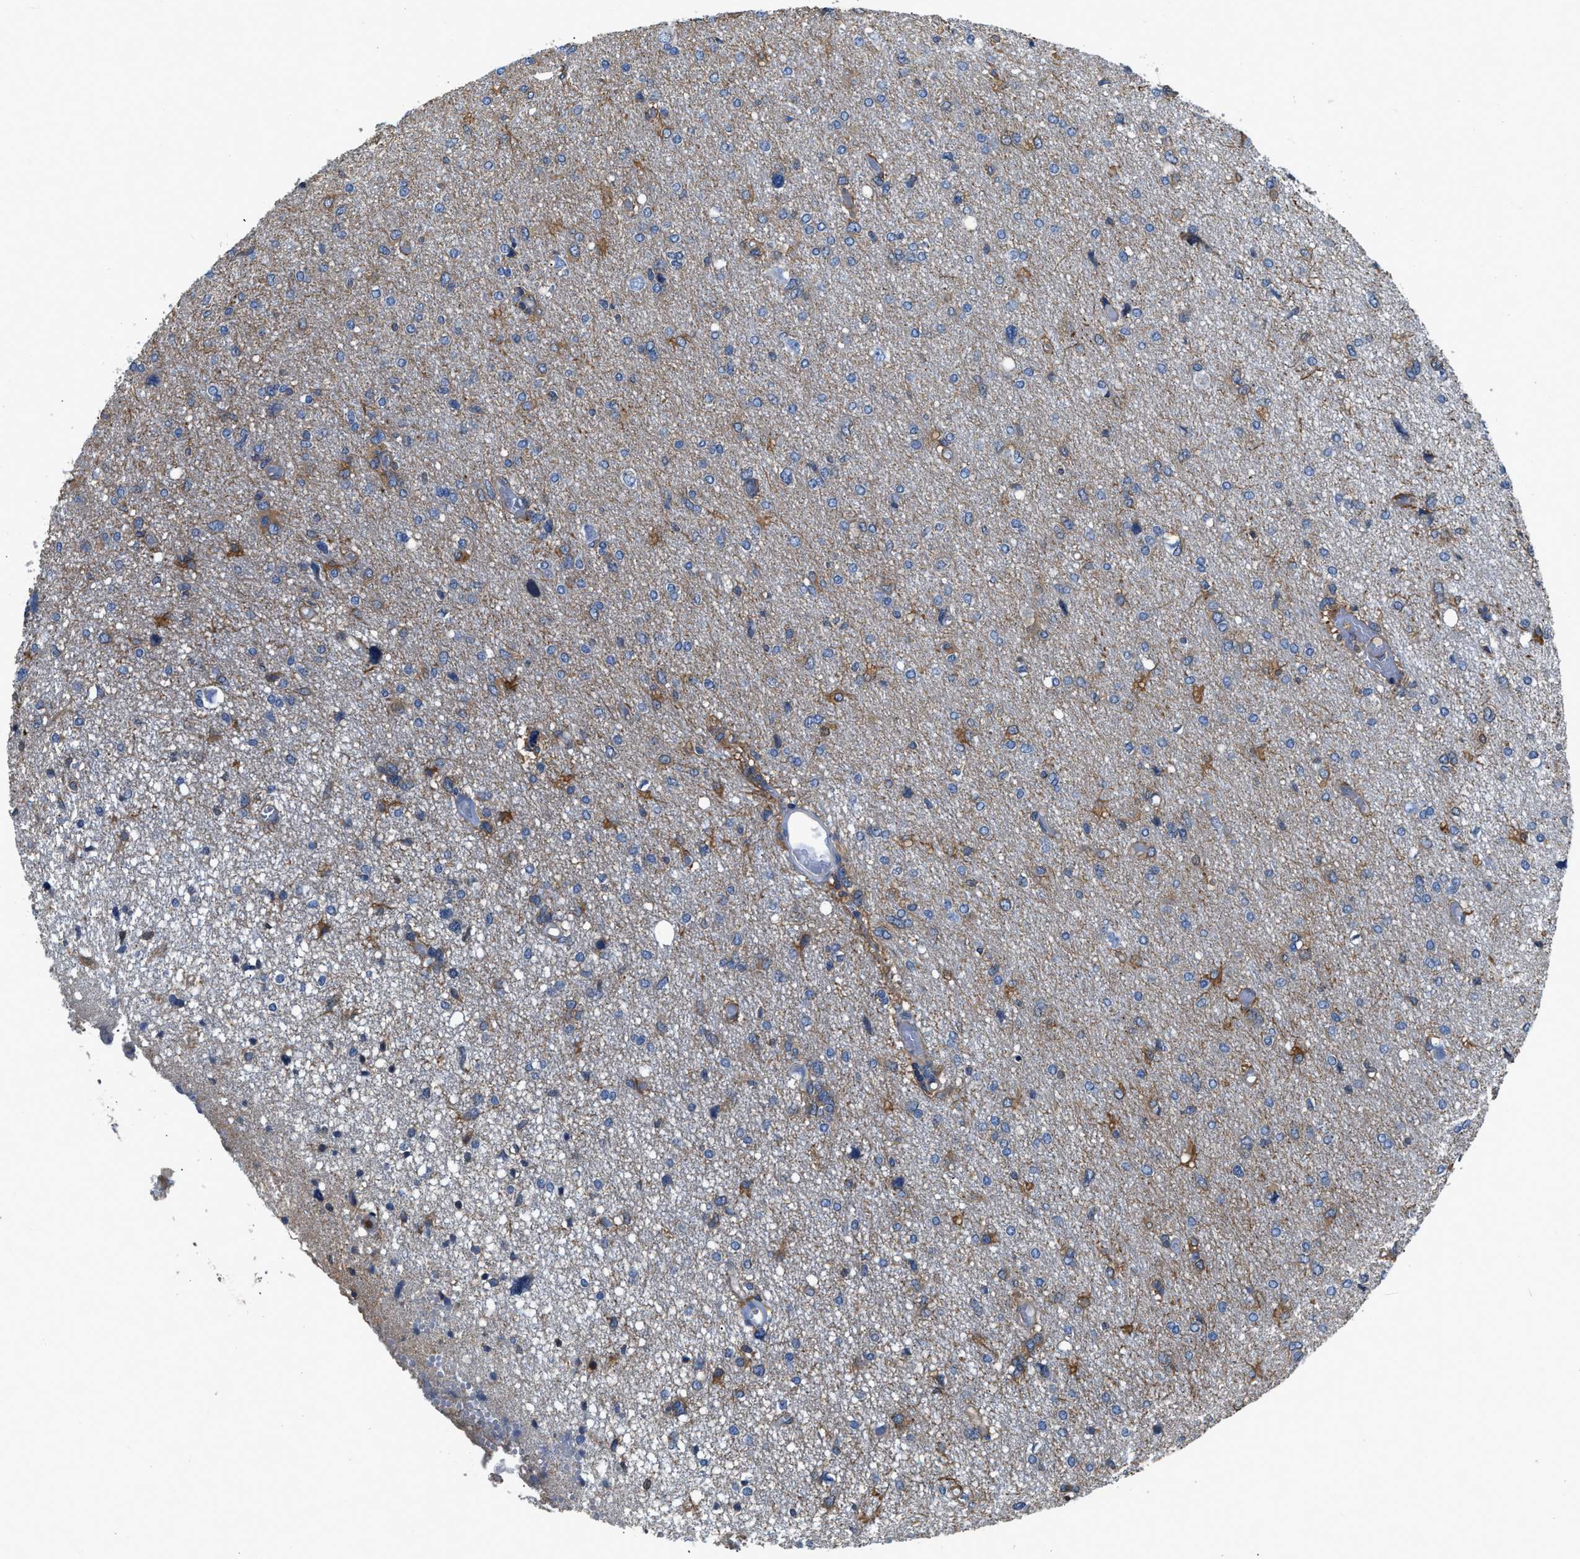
{"staining": {"intensity": "moderate", "quantity": "25%-75%", "location": "cytoplasmic/membranous"}, "tissue": "glioma", "cell_type": "Tumor cells", "image_type": "cancer", "snomed": [{"axis": "morphology", "description": "Glioma, malignant, High grade"}, {"axis": "topography", "description": "Brain"}], "caption": "Human malignant high-grade glioma stained with a protein marker reveals moderate staining in tumor cells.", "gene": "PKM", "patient": {"sex": "female", "age": 59}}